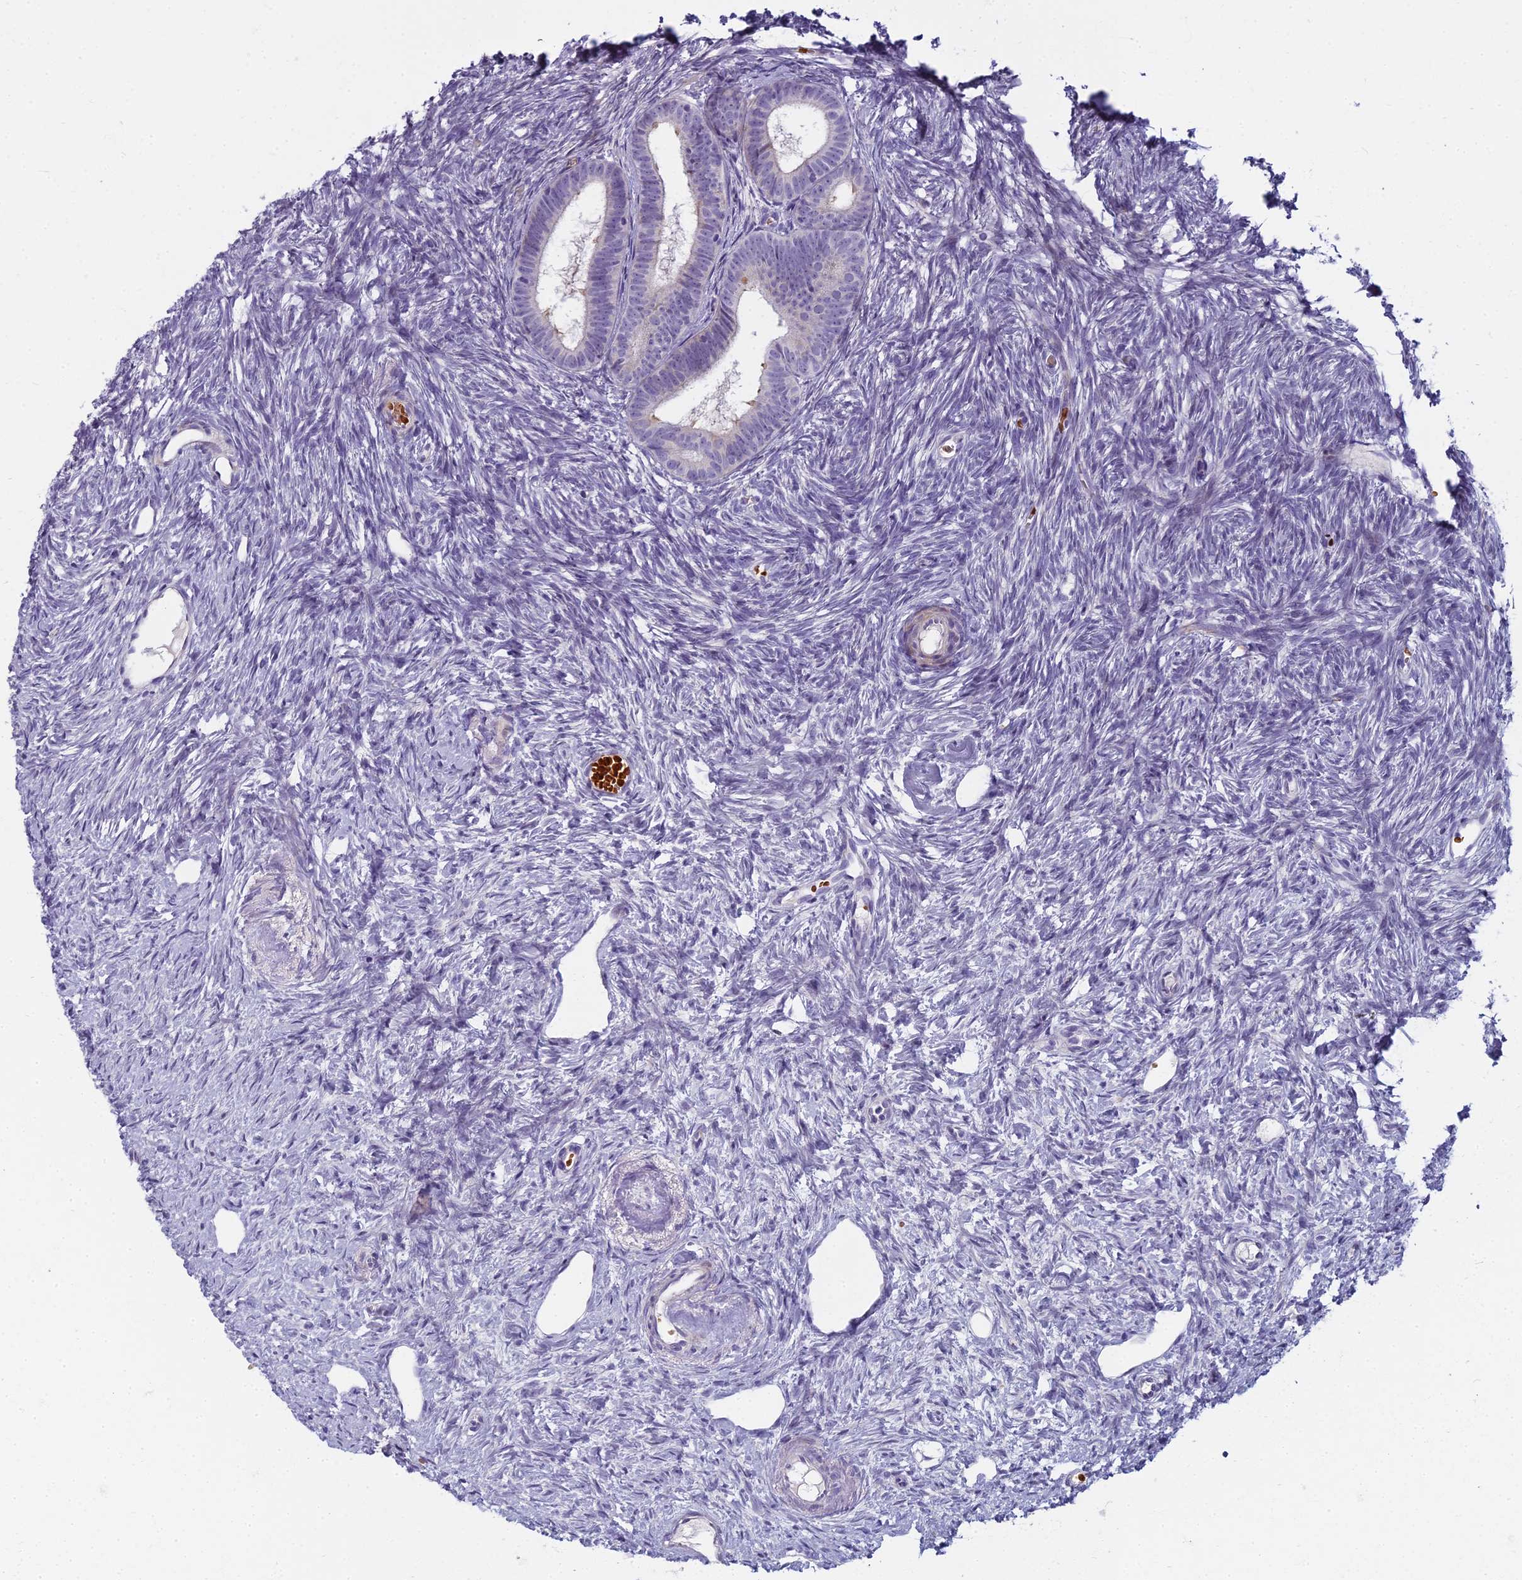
{"staining": {"intensity": "negative", "quantity": "none", "location": "none"}, "tissue": "ovary", "cell_type": "Ovarian stroma cells", "image_type": "normal", "snomed": [{"axis": "morphology", "description": "Normal tissue, NOS"}, {"axis": "topography", "description": "Ovary"}], "caption": "Ovary stained for a protein using immunohistochemistry (IHC) reveals no expression ovarian stroma cells.", "gene": "ARL15", "patient": {"sex": "female", "age": 51}}